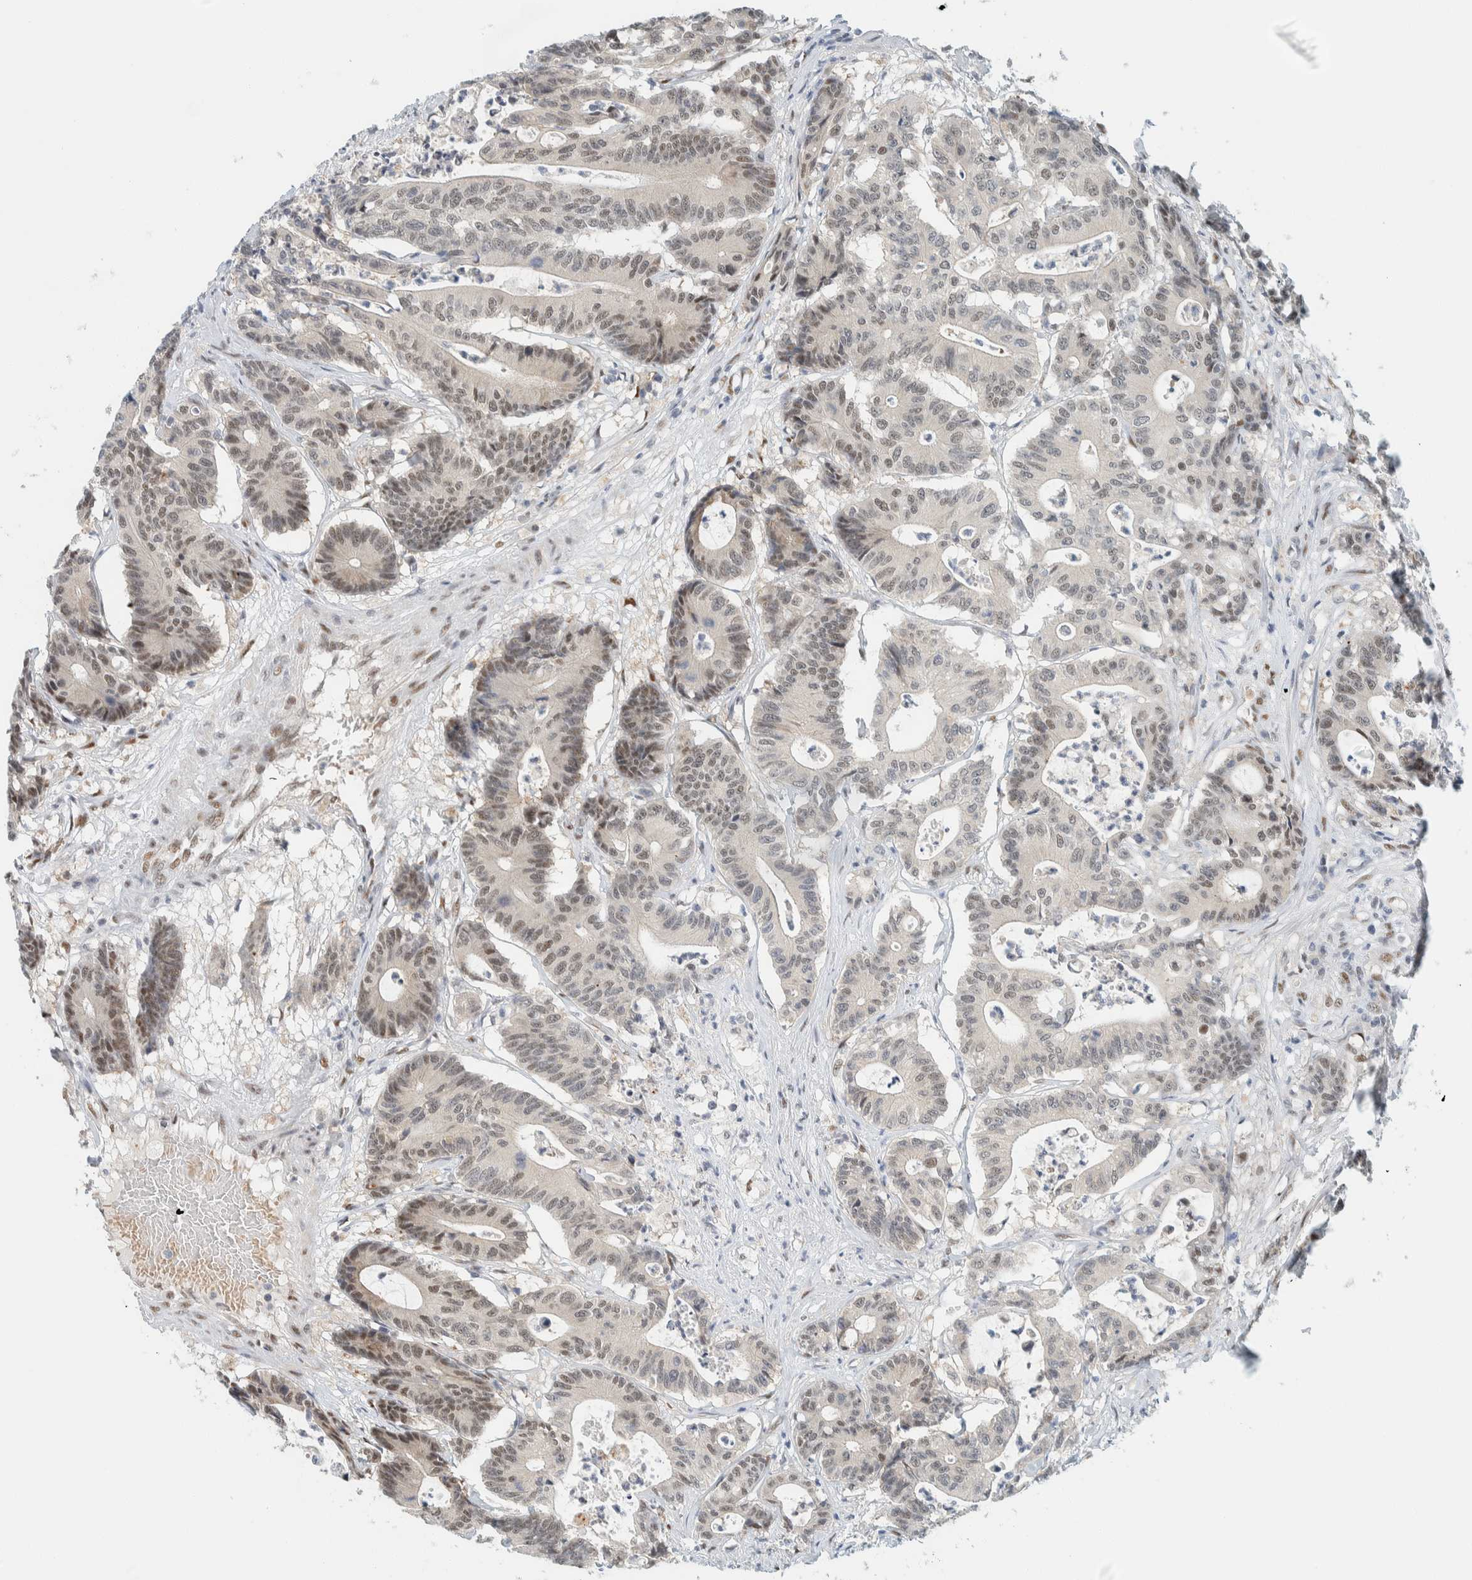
{"staining": {"intensity": "weak", "quantity": "25%-75%", "location": "nuclear"}, "tissue": "colorectal cancer", "cell_type": "Tumor cells", "image_type": "cancer", "snomed": [{"axis": "morphology", "description": "Adenocarcinoma, NOS"}, {"axis": "topography", "description": "Colon"}], "caption": "Protein staining exhibits weak nuclear expression in approximately 25%-75% of tumor cells in colorectal cancer (adenocarcinoma).", "gene": "ZNF683", "patient": {"sex": "female", "age": 84}}